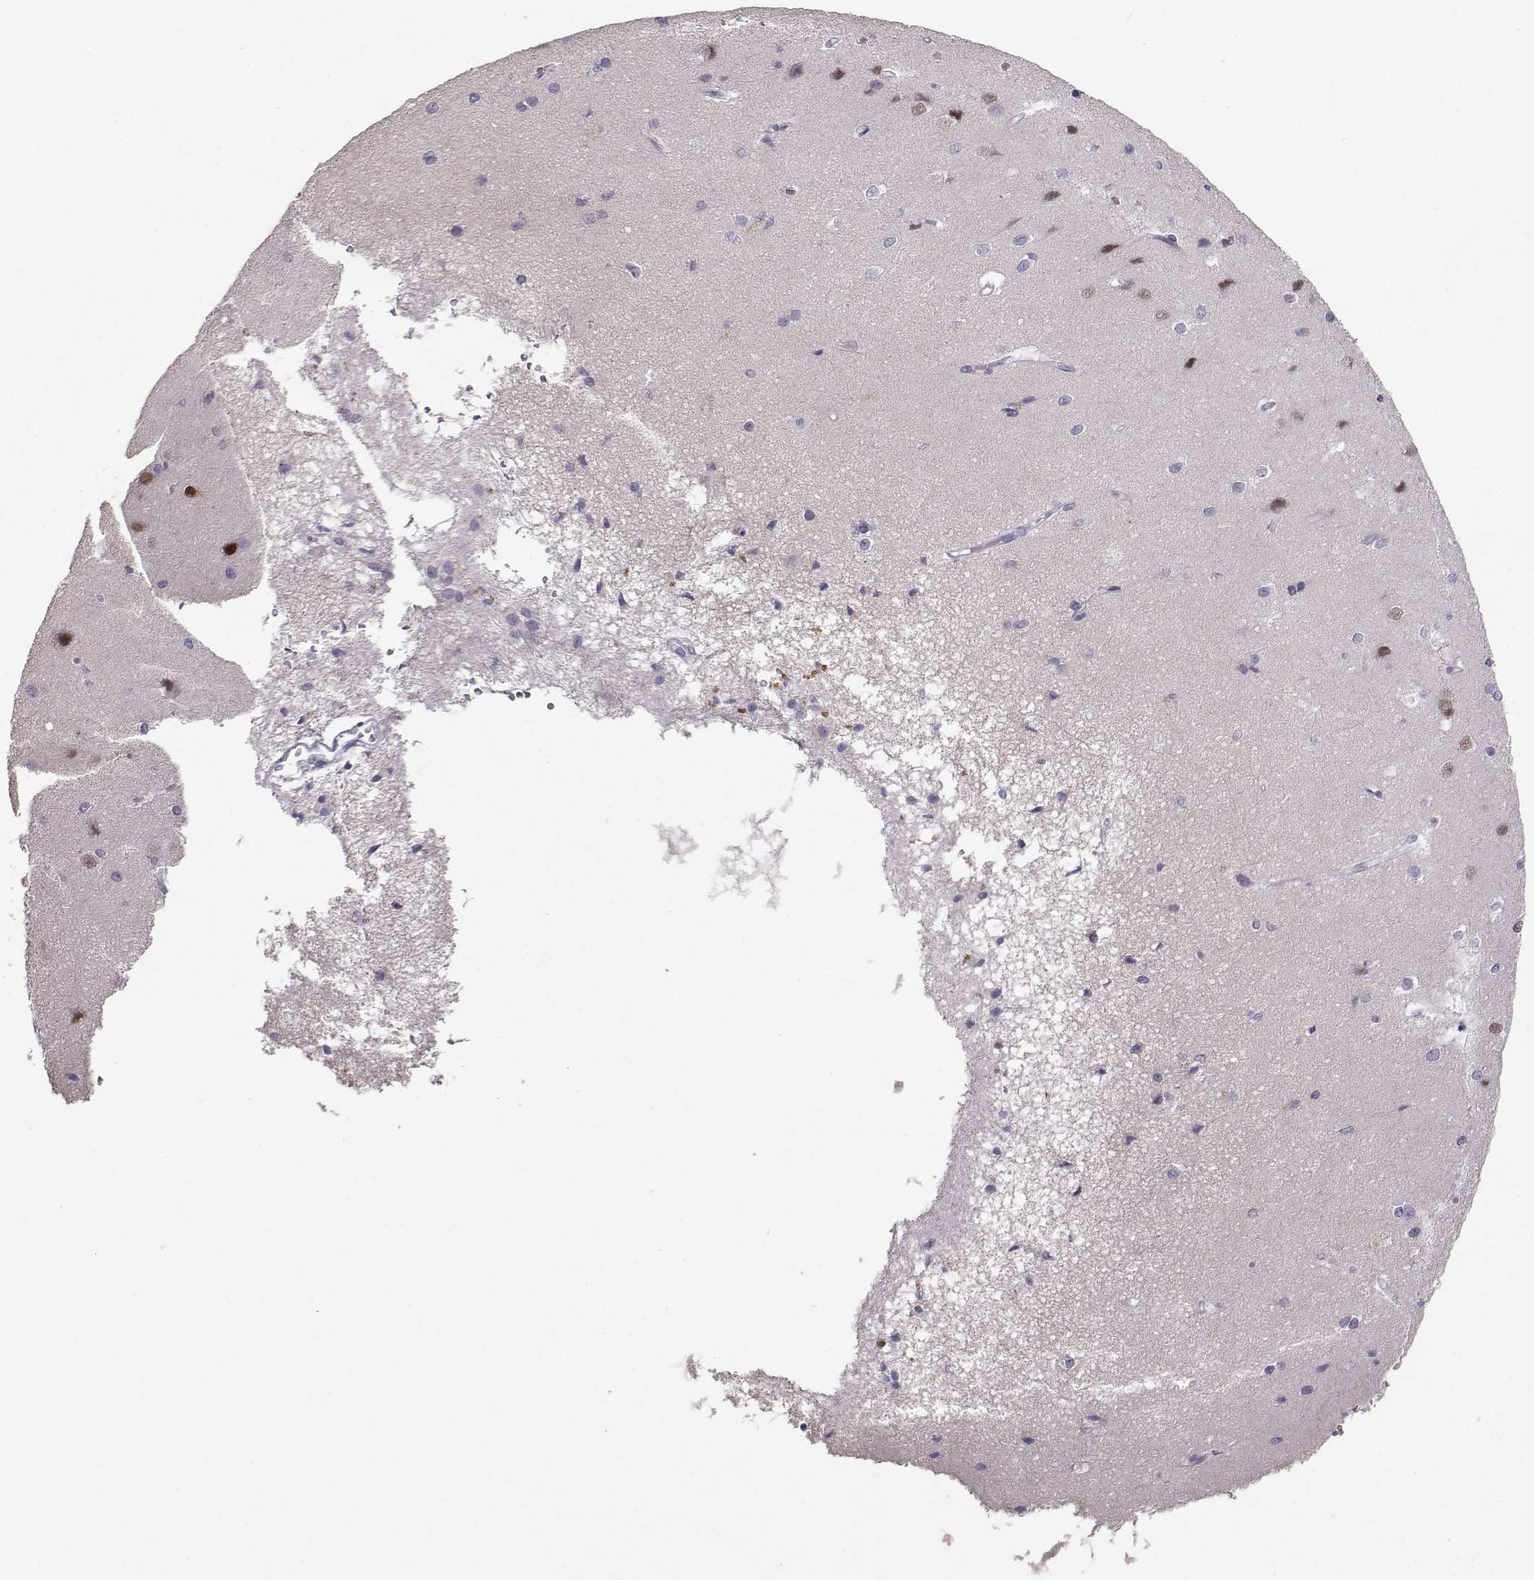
{"staining": {"intensity": "negative", "quantity": "none", "location": "none"}, "tissue": "cerebral cortex", "cell_type": "Endothelial cells", "image_type": "normal", "snomed": [{"axis": "morphology", "description": "Normal tissue, NOS"}, {"axis": "topography", "description": "Cerebral cortex"}], "caption": "This micrograph is of benign cerebral cortex stained with IHC to label a protein in brown with the nuclei are counter-stained blue. There is no positivity in endothelial cells.", "gene": "TBR1", "patient": {"sex": "male", "age": 37}}